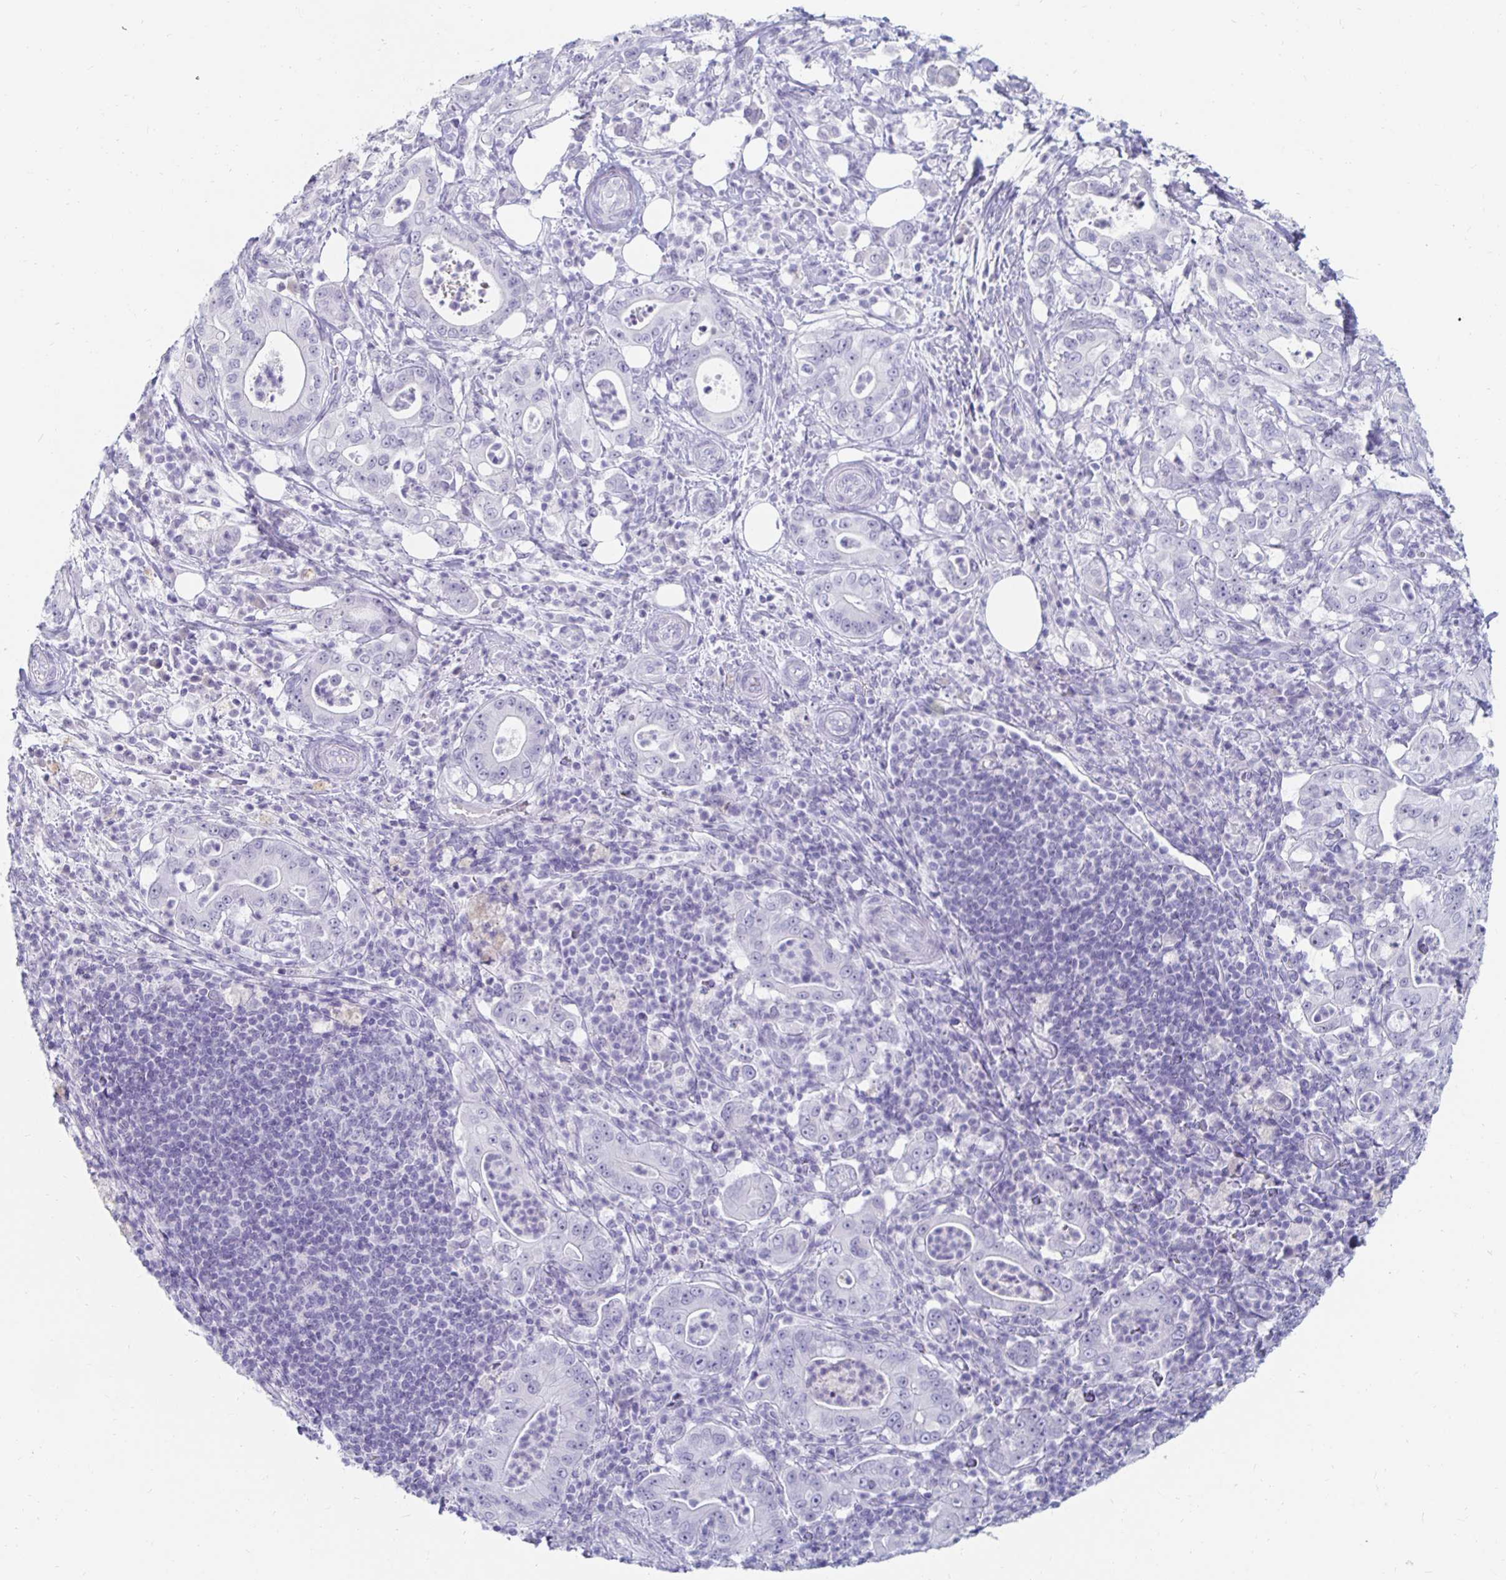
{"staining": {"intensity": "negative", "quantity": "none", "location": "none"}, "tissue": "pancreatic cancer", "cell_type": "Tumor cells", "image_type": "cancer", "snomed": [{"axis": "morphology", "description": "Adenocarcinoma, NOS"}, {"axis": "topography", "description": "Pancreas"}], "caption": "High magnification brightfield microscopy of pancreatic cancer (adenocarcinoma) stained with DAB (brown) and counterstained with hematoxylin (blue): tumor cells show no significant expression.", "gene": "KCNQ2", "patient": {"sex": "male", "age": 71}}